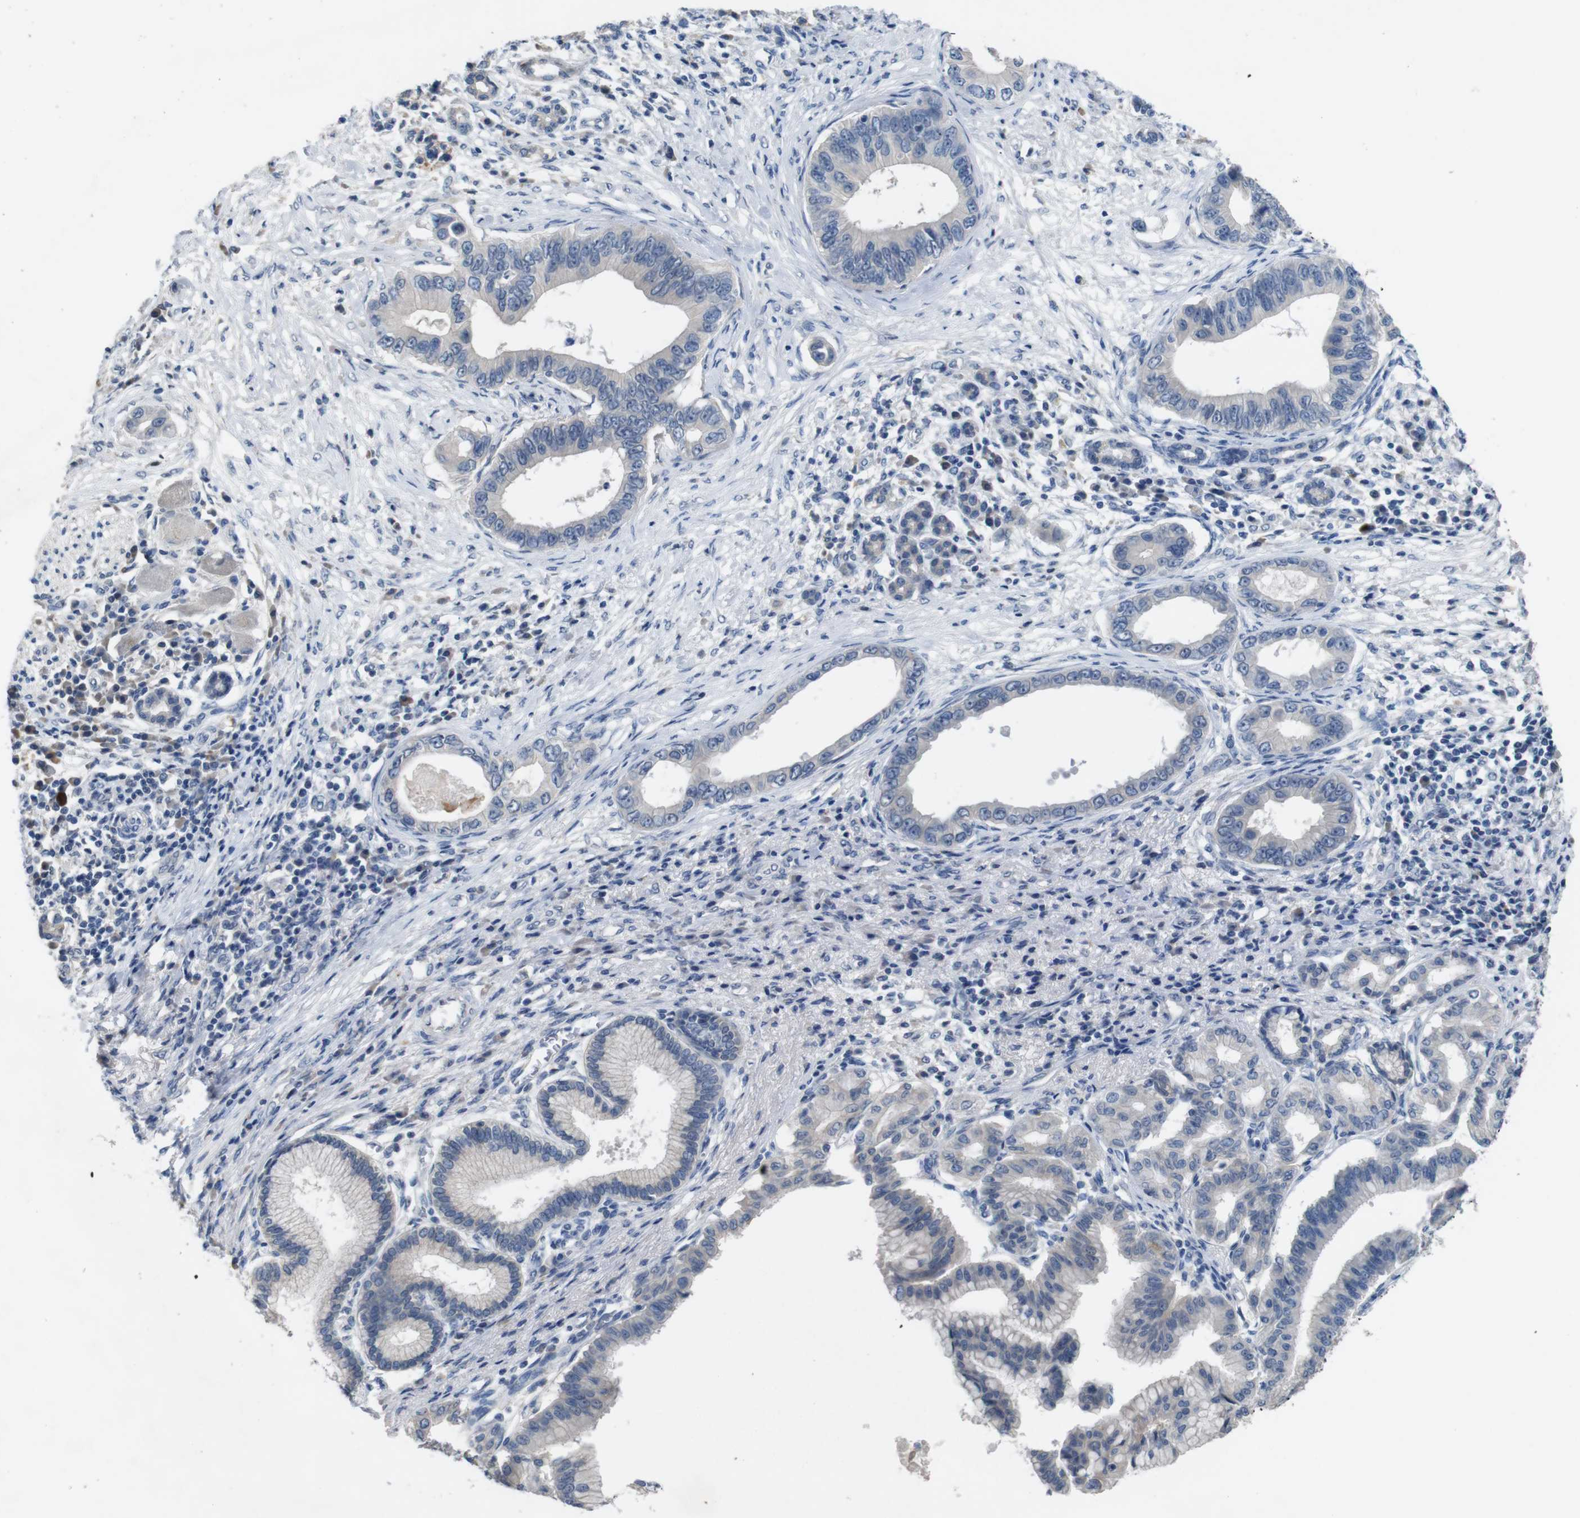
{"staining": {"intensity": "negative", "quantity": "none", "location": "none"}, "tissue": "pancreatic cancer", "cell_type": "Tumor cells", "image_type": "cancer", "snomed": [{"axis": "morphology", "description": "Adenocarcinoma, NOS"}, {"axis": "topography", "description": "Pancreas"}], "caption": "Protein analysis of pancreatic cancer exhibits no significant expression in tumor cells.", "gene": "SLC2A8", "patient": {"sex": "male", "age": 77}}